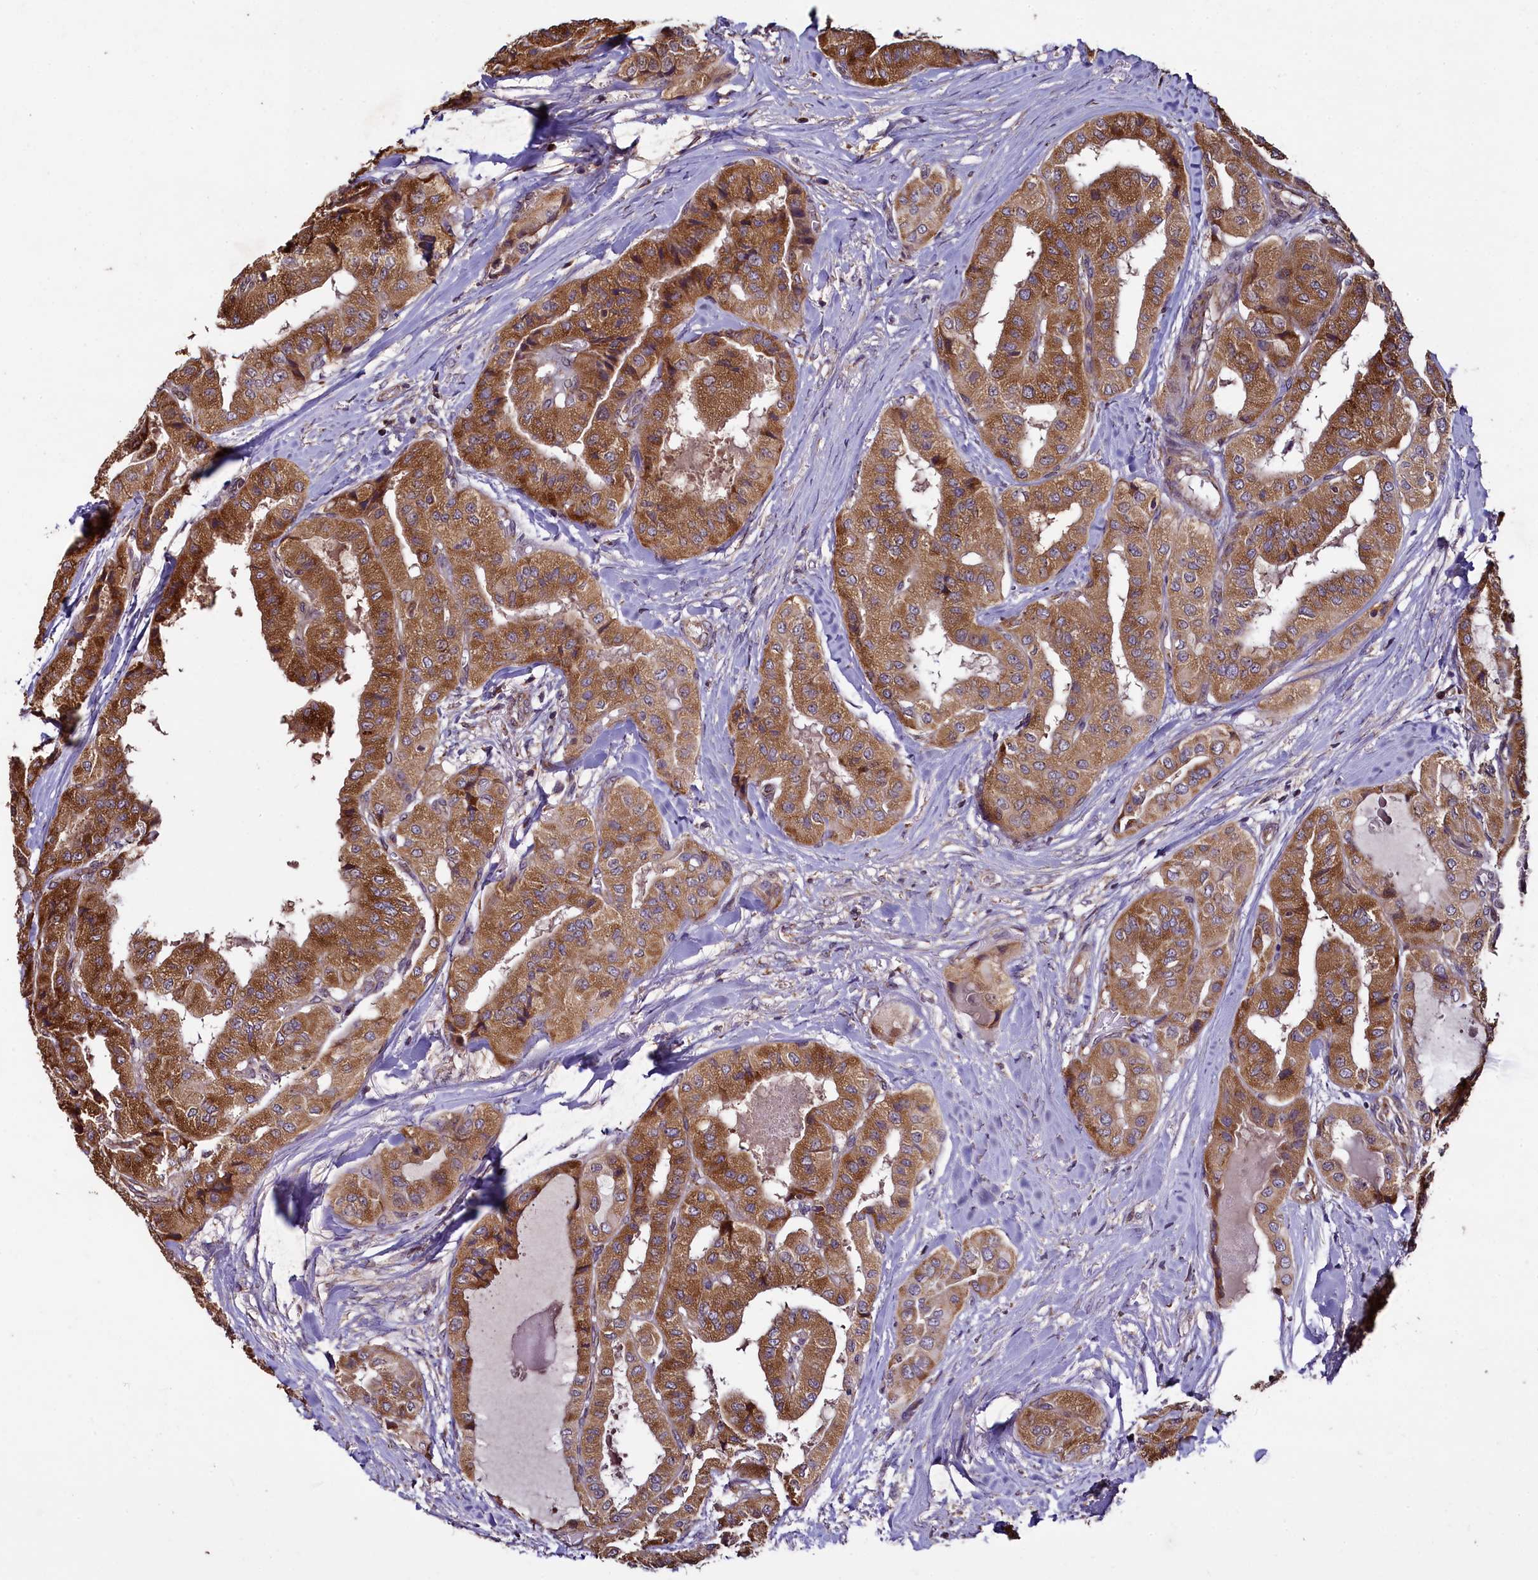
{"staining": {"intensity": "strong", "quantity": ">75%", "location": "cytoplasmic/membranous"}, "tissue": "thyroid cancer", "cell_type": "Tumor cells", "image_type": "cancer", "snomed": [{"axis": "morphology", "description": "Papillary adenocarcinoma, NOS"}, {"axis": "topography", "description": "Thyroid gland"}], "caption": "This histopathology image shows thyroid cancer (papillary adenocarcinoma) stained with IHC to label a protein in brown. The cytoplasmic/membranous of tumor cells show strong positivity for the protein. Nuclei are counter-stained blue.", "gene": "COQ9", "patient": {"sex": "female", "age": 59}}